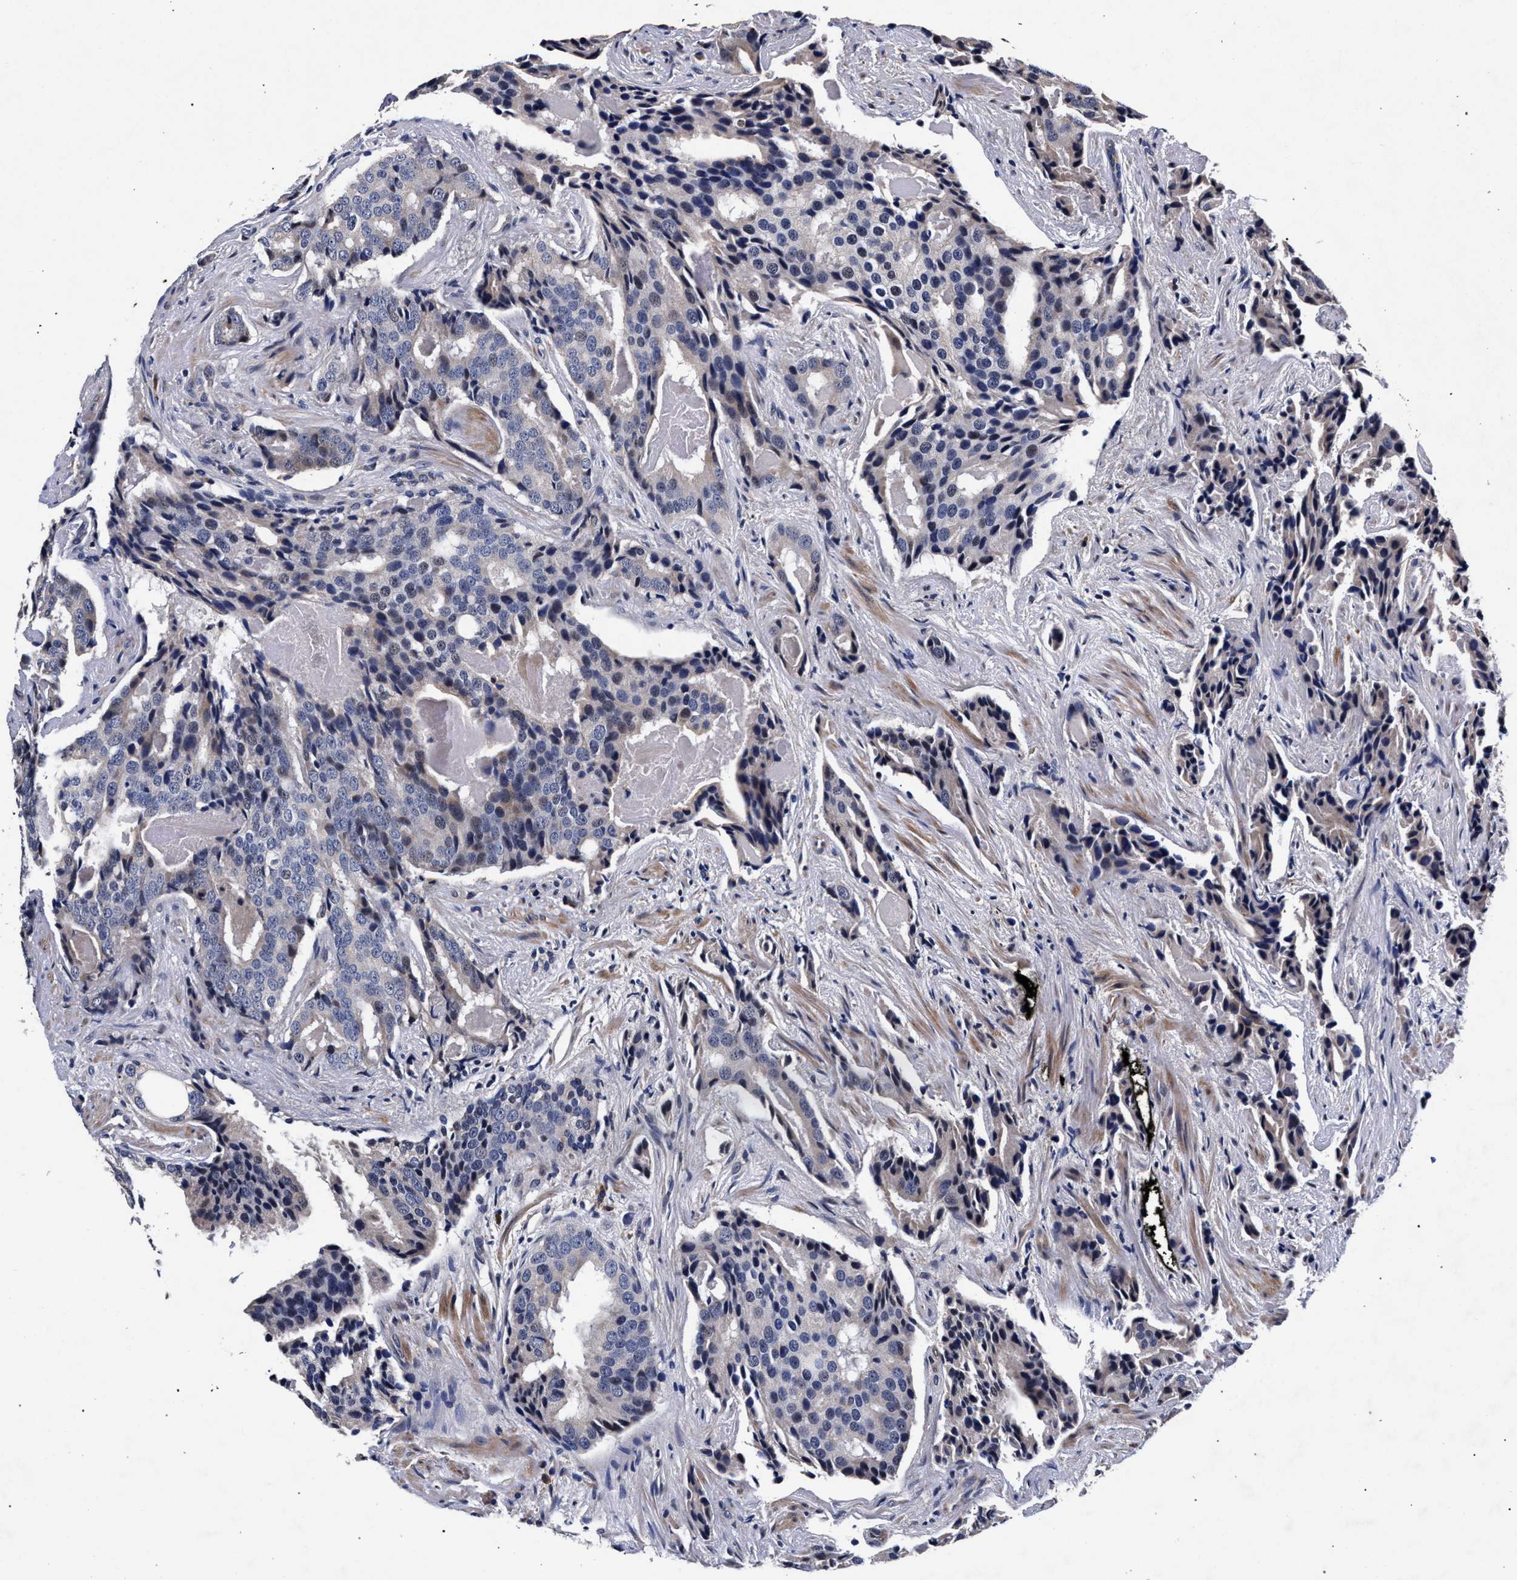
{"staining": {"intensity": "negative", "quantity": "none", "location": "none"}, "tissue": "prostate cancer", "cell_type": "Tumor cells", "image_type": "cancer", "snomed": [{"axis": "morphology", "description": "Adenocarcinoma, High grade"}, {"axis": "topography", "description": "Prostate"}], "caption": "An immunohistochemistry image of prostate cancer is shown. There is no staining in tumor cells of prostate cancer.", "gene": "CFAP95", "patient": {"sex": "male", "age": 58}}